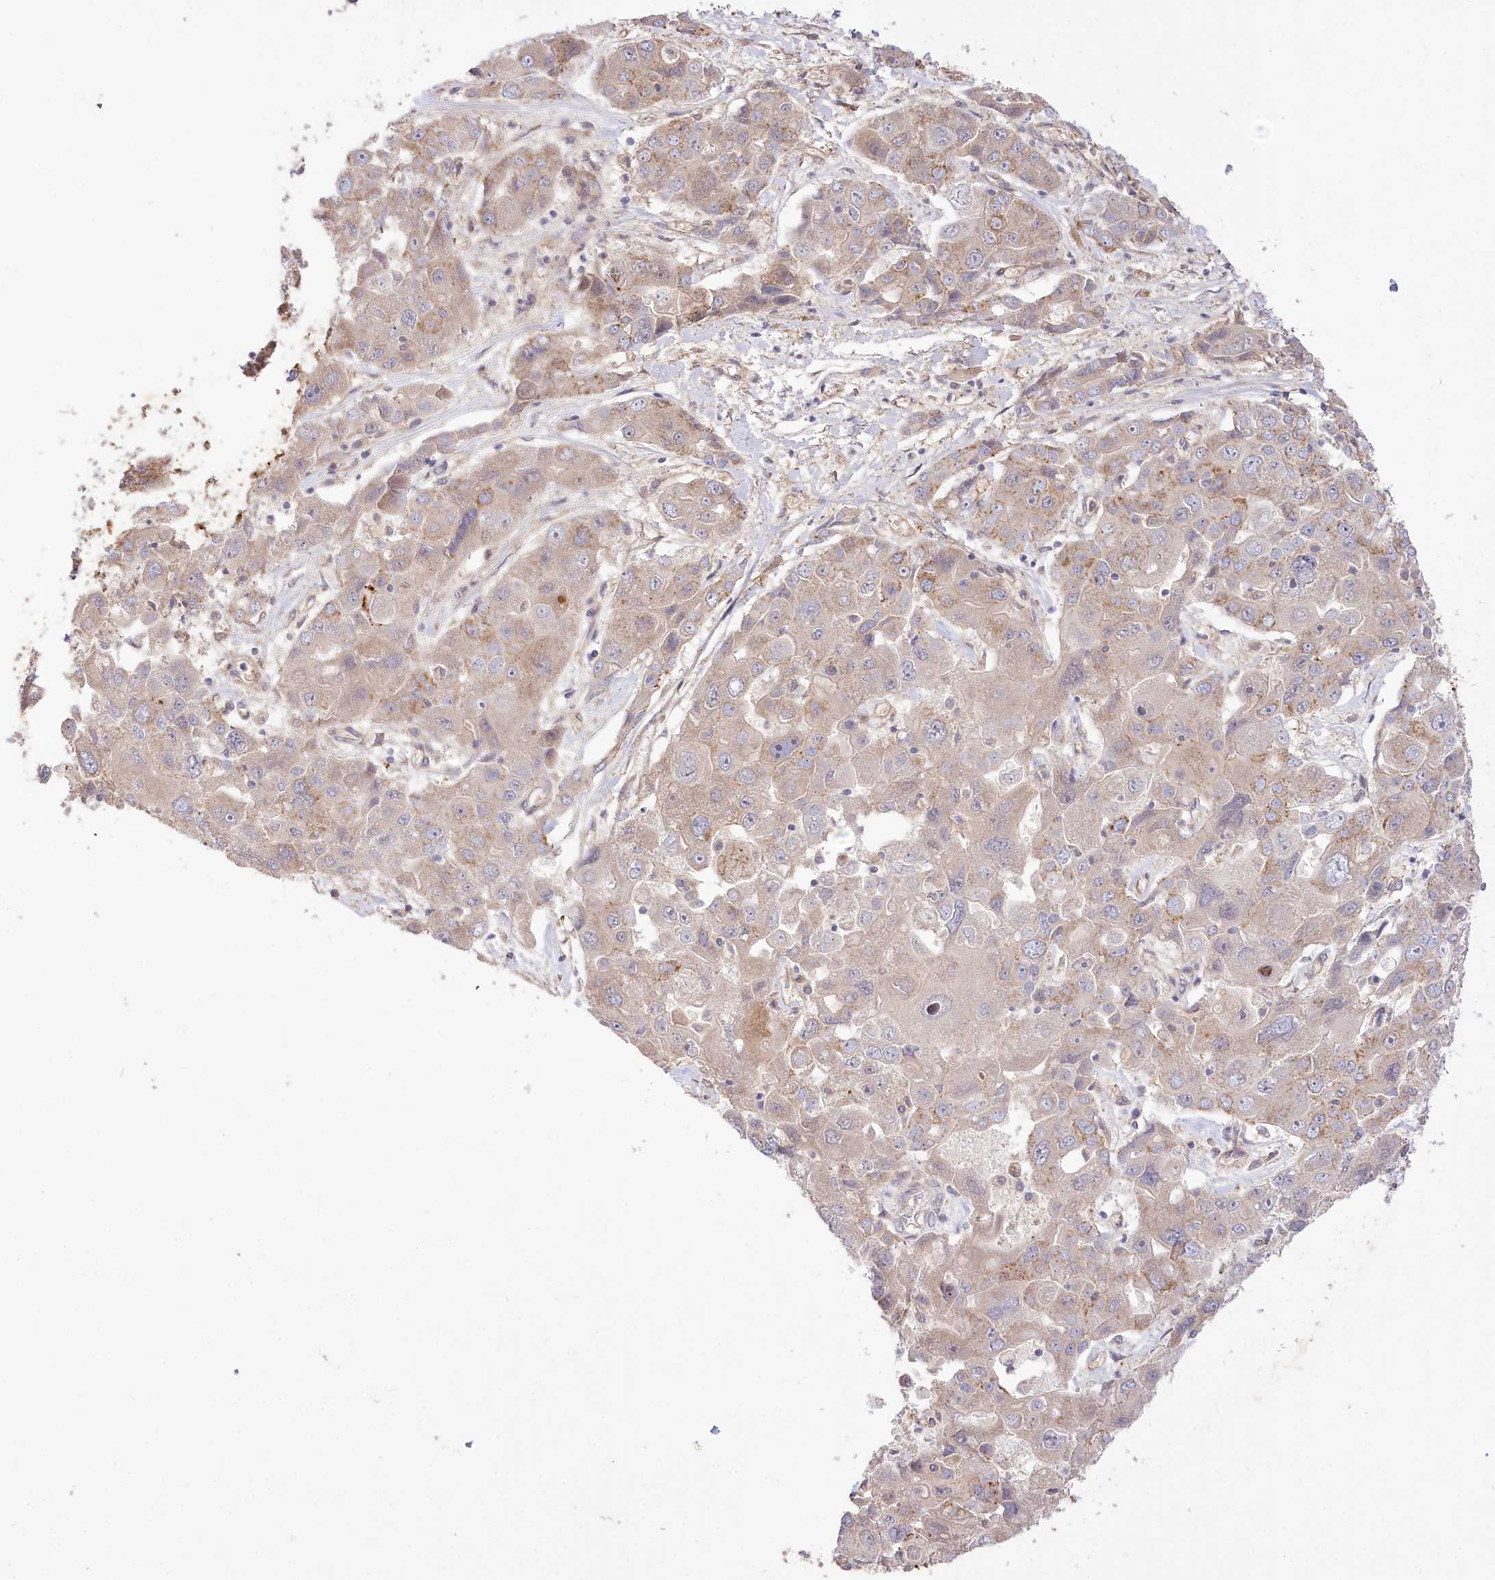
{"staining": {"intensity": "weak", "quantity": "<25%", "location": "cytoplasmic/membranous"}, "tissue": "liver cancer", "cell_type": "Tumor cells", "image_type": "cancer", "snomed": [{"axis": "morphology", "description": "Cholangiocarcinoma"}, {"axis": "topography", "description": "Liver"}], "caption": "High power microscopy photomicrograph of an immunohistochemistry (IHC) photomicrograph of liver cancer (cholangiocarcinoma), revealing no significant staining in tumor cells.", "gene": "TRUB1", "patient": {"sex": "male", "age": 67}}